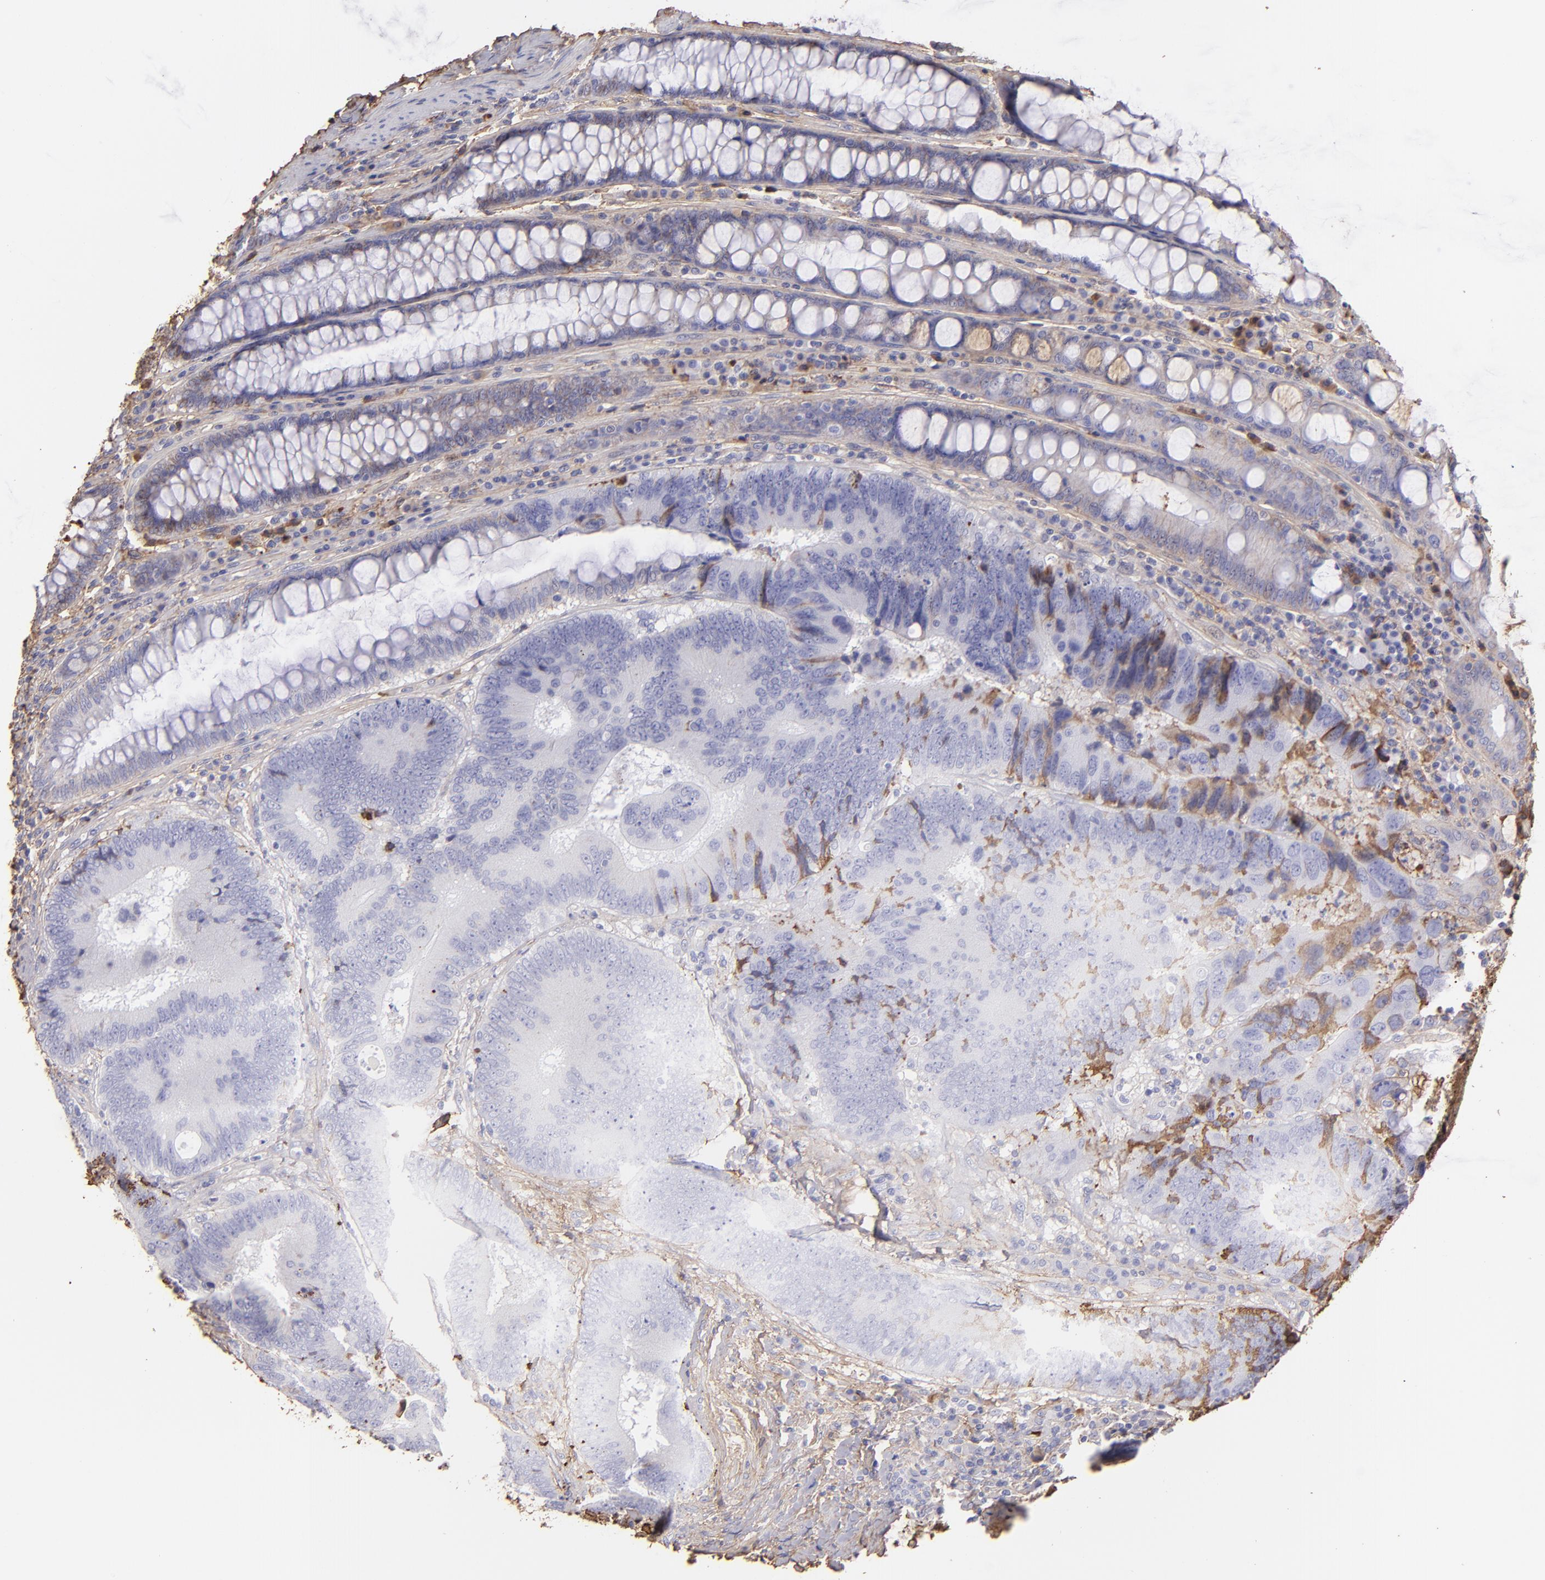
{"staining": {"intensity": "moderate", "quantity": ">75%", "location": "cytoplasmic/membranous"}, "tissue": "colorectal cancer", "cell_type": "Tumor cells", "image_type": "cancer", "snomed": [{"axis": "morphology", "description": "Normal tissue, NOS"}, {"axis": "morphology", "description": "Adenocarcinoma, NOS"}, {"axis": "topography", "description": "Colon"}], "caption": "Immunohistochemical staining of human colorectal cancer (adenocarcinoma) reveals moderate cytoplasmic/membranous protein positivity in approximately >75% of tumor cells. (DAB (3,3'-diaminobenzidine) IHC, brown staining for protein, blue staining for nuclei).", "gene": "FGB", "patient": {"sex": "female", "age": 78}}